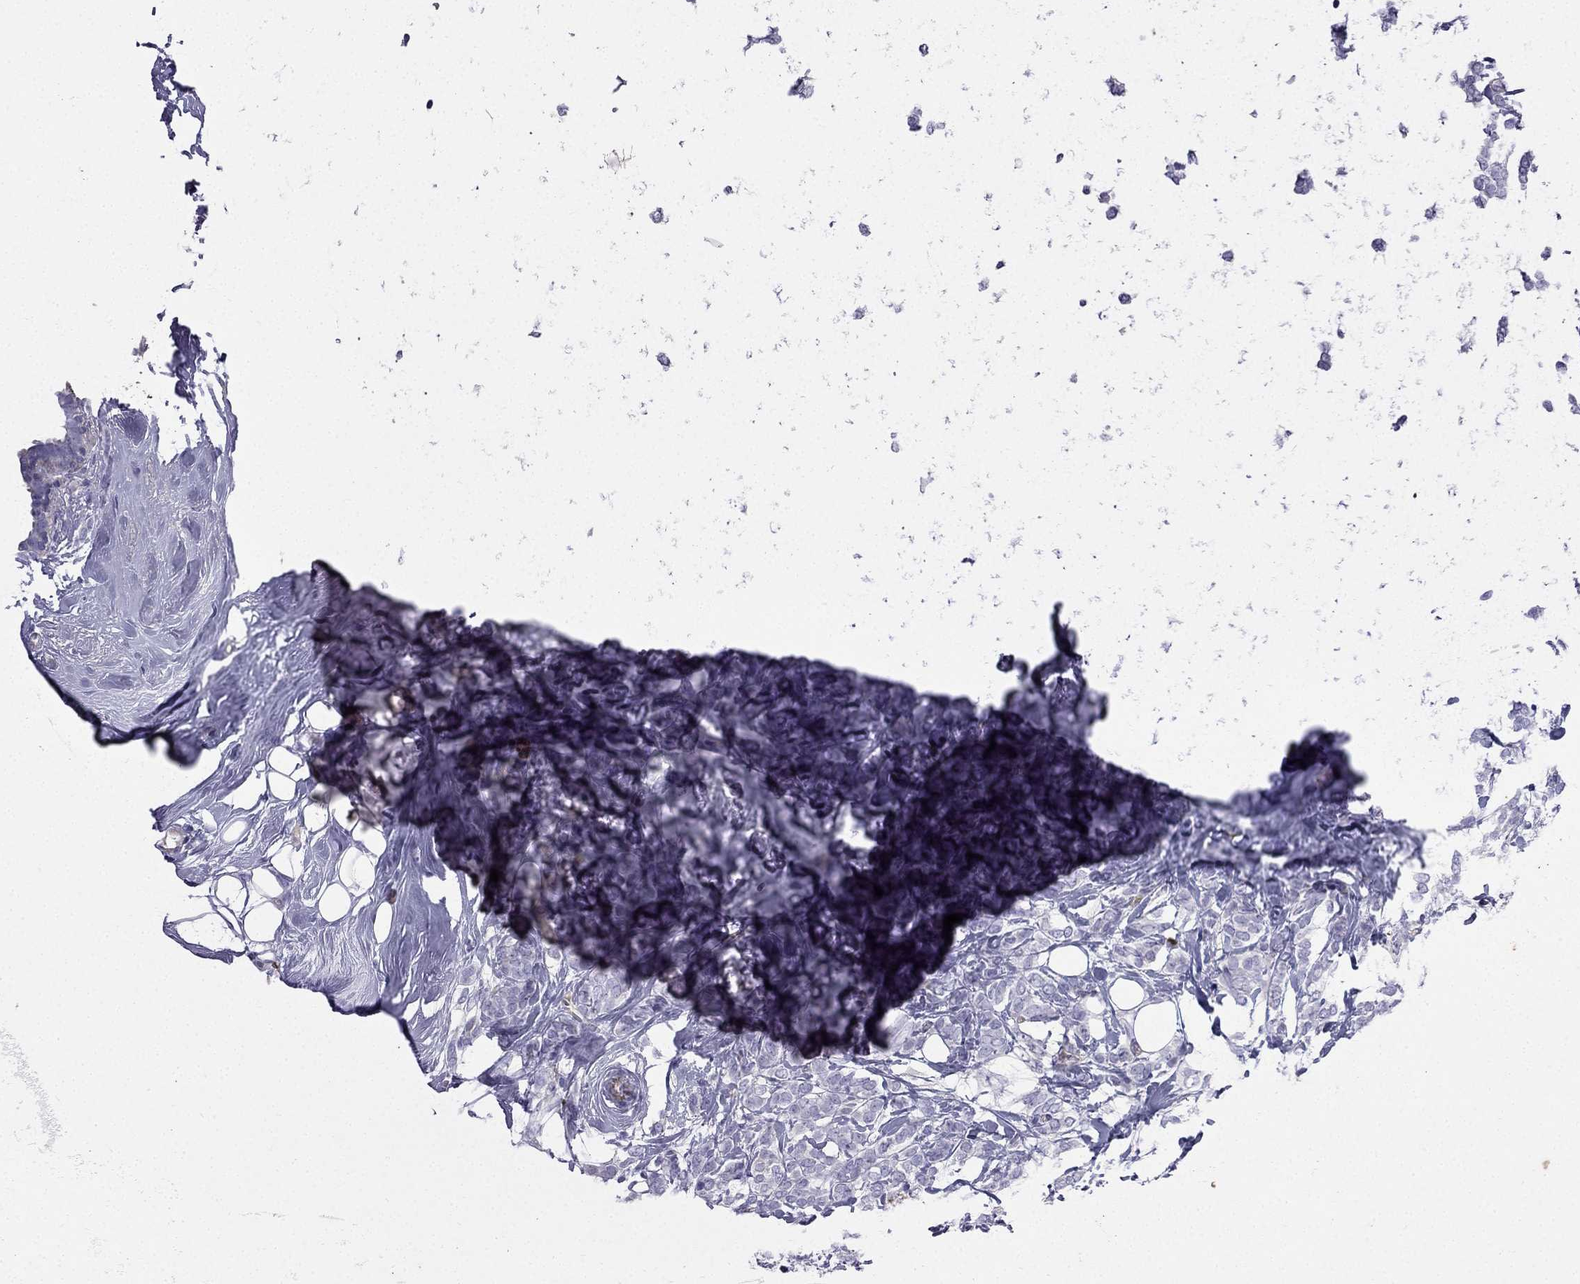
{"staining": {"intensity": "negative", "quantity": "none", "location": "none"}, "tissue": "breast cancer", "cell_type": "Tumor cells", "image_type": "cancer", "snomed": [{"axis": "morphology", "description": "Lobular carcinoma"}, {"axis": "topography", "description": "Breast"}], "caption": "Breast lobular carcinoma was stained to show a protein in brown. There is no significant positivity in tumor cells. The staining is performed using DAB brown chromogen with nuclei counter-stained in using hematoxylin.", "gene": "GJA8", "patient": {"sex": "female", "age": 49}}